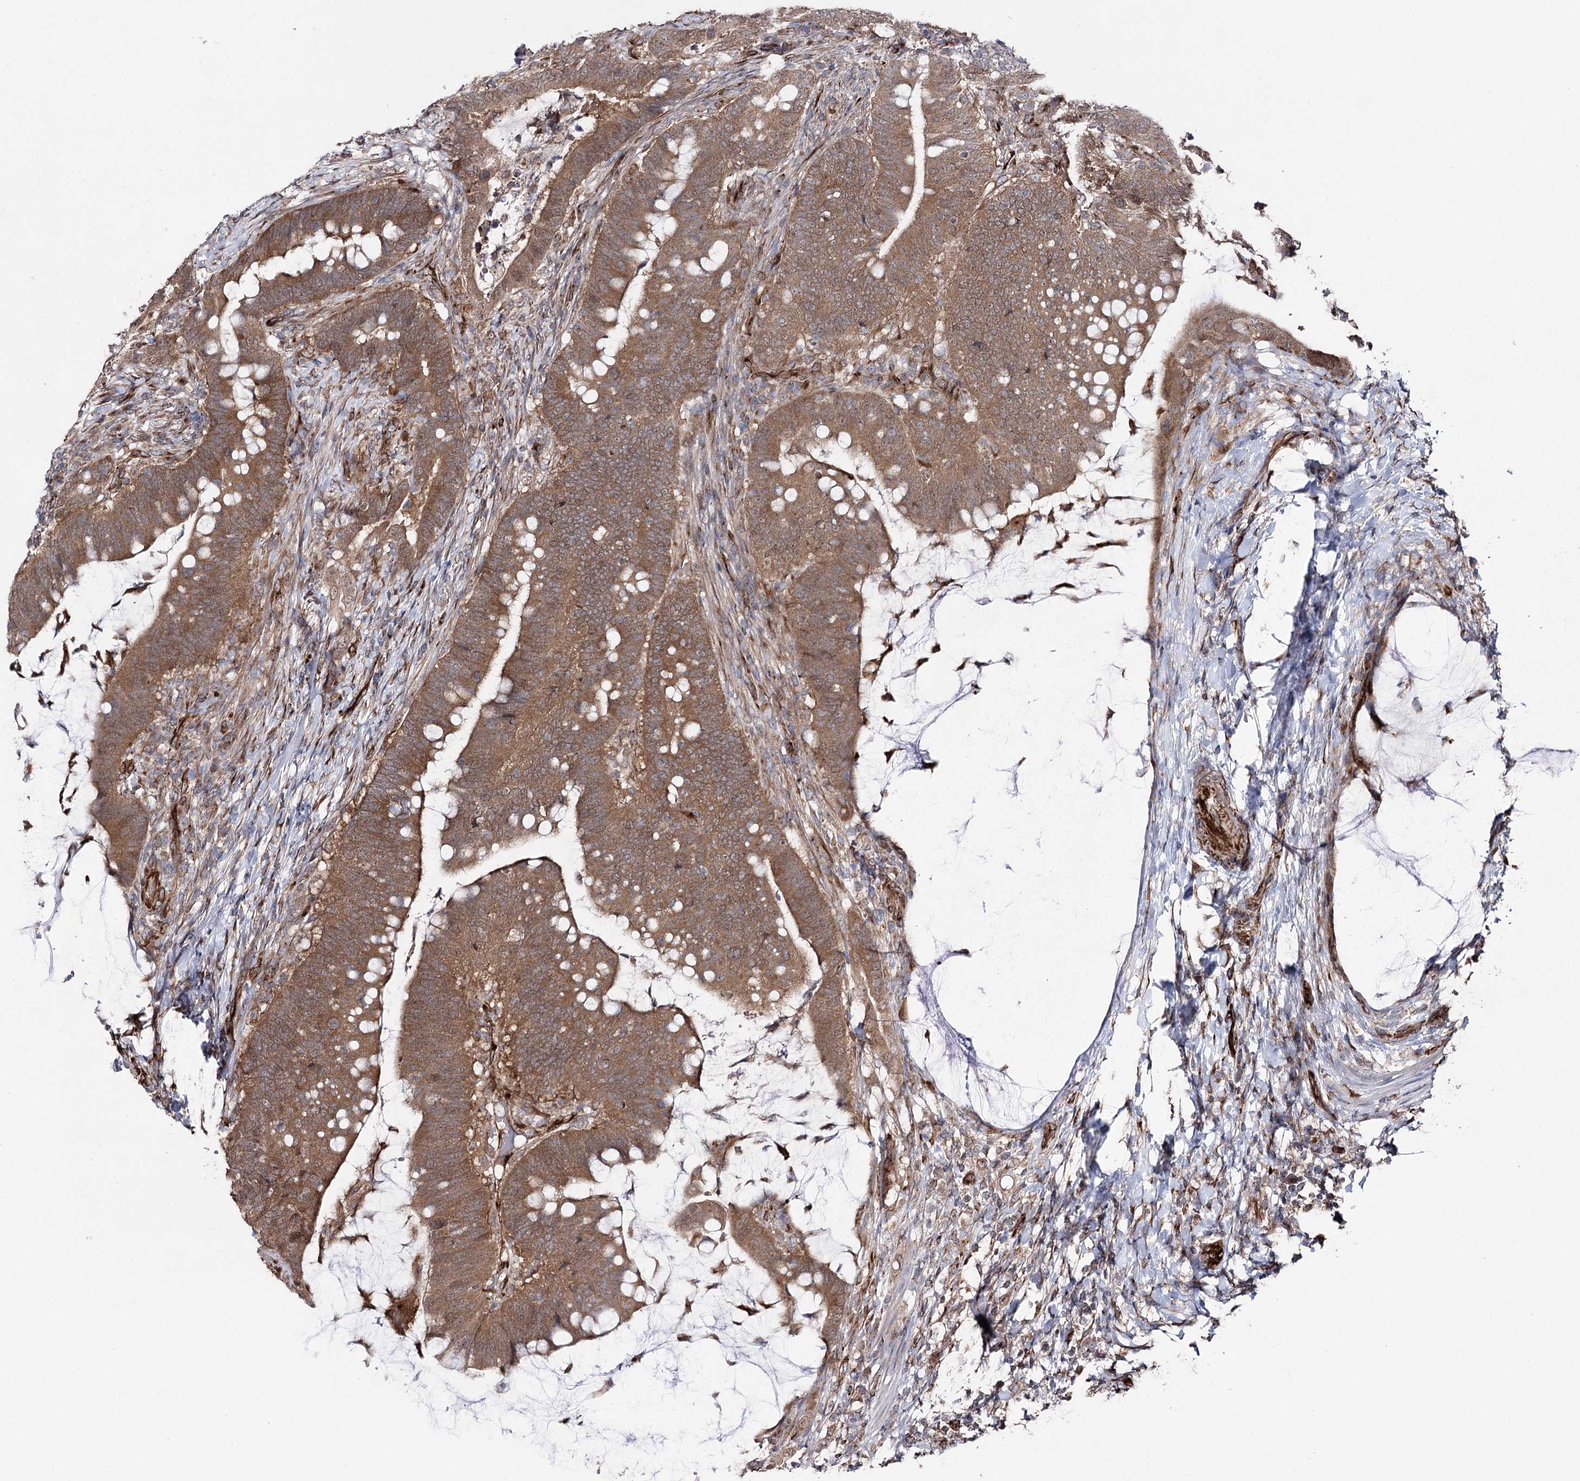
{"staining": {"intensity": "moderate", "quantity": ">75%", "location": "cytoplasmic/membranous"}, "tissue": "colorectal cancer", "cell_type": "Tumor cells", "image_type": "cancer", "snomed": [{"axis": "morphology", "description": "Adenocarcinoma, NOS"}, {"axis": "topography", "description": "Colon"}], "caption": "An immunohistochemistry micrograph of tumor tissue is shown. Protein staining in brown highlights moderate cytoplasmic/membranous positivity in adenocarcinoma (colorectal) within tumor cells. The protein is stained brown, and the nuclei are stained in blue (DAB IHC with brightfield microscopy, high magnification).", "gene": "MIB1", "patient": {"sex": "female", "age": 66}}